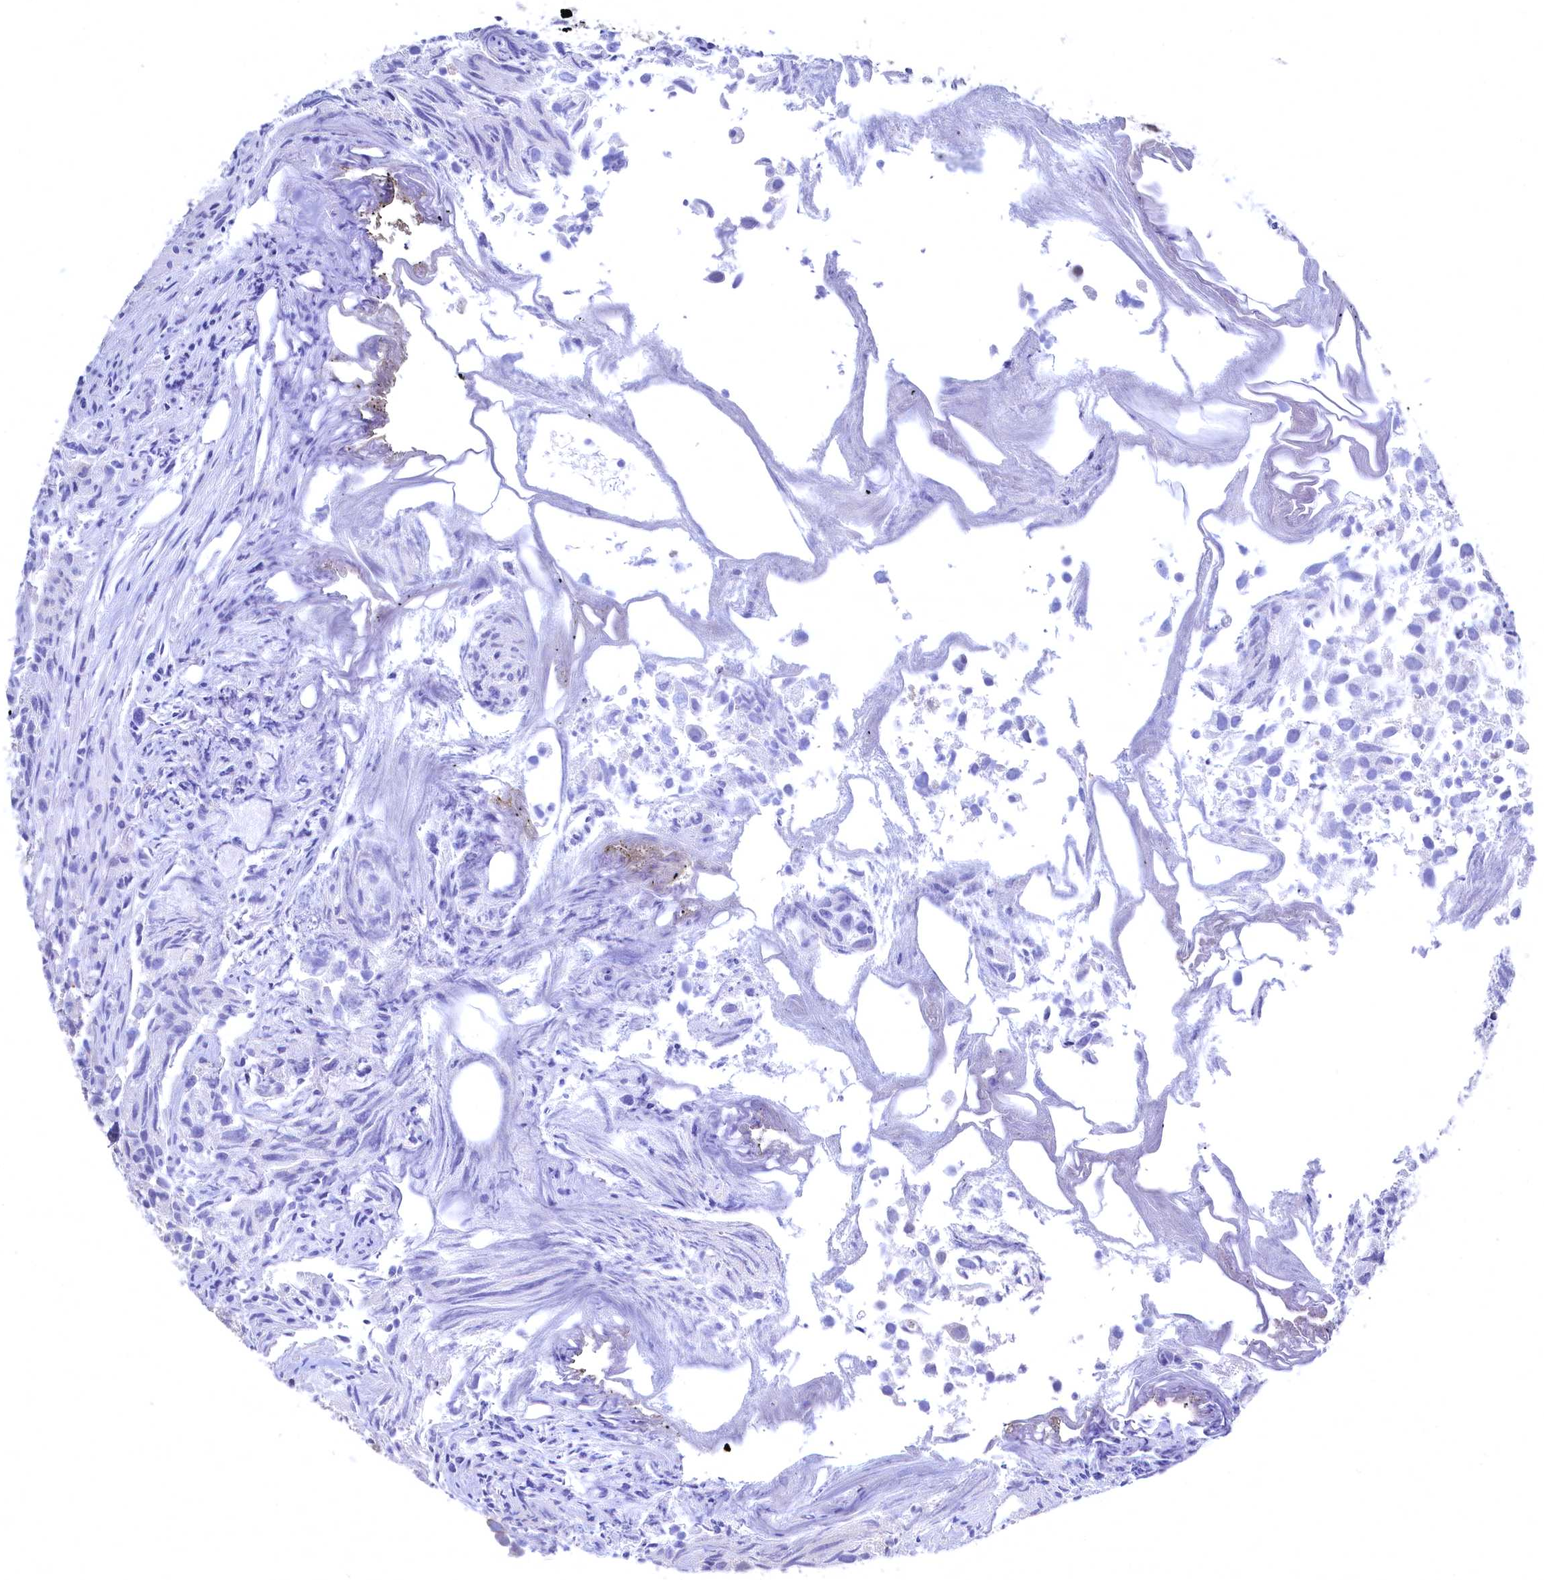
{"staining": {"intensity": "negative", "quantity": "none", "location": "none"}, "tissue": "urothelial cancer", "cell_type": "Tumor cells", "image_type": "cancer", "snomed": [{"axis": "morphology", "description": "Urothelial carcinoma, High grade"}, {"axis": "topography", "description": "Urinary bladder"}], "caption": "IHC photomicrograph of human urothelial carcinoma (high-grade) stained for a protein (brown), which reveals no expression in tumor cells.", "gene": "C11orf54", "patient": {"sex": "female", "age": 75}}